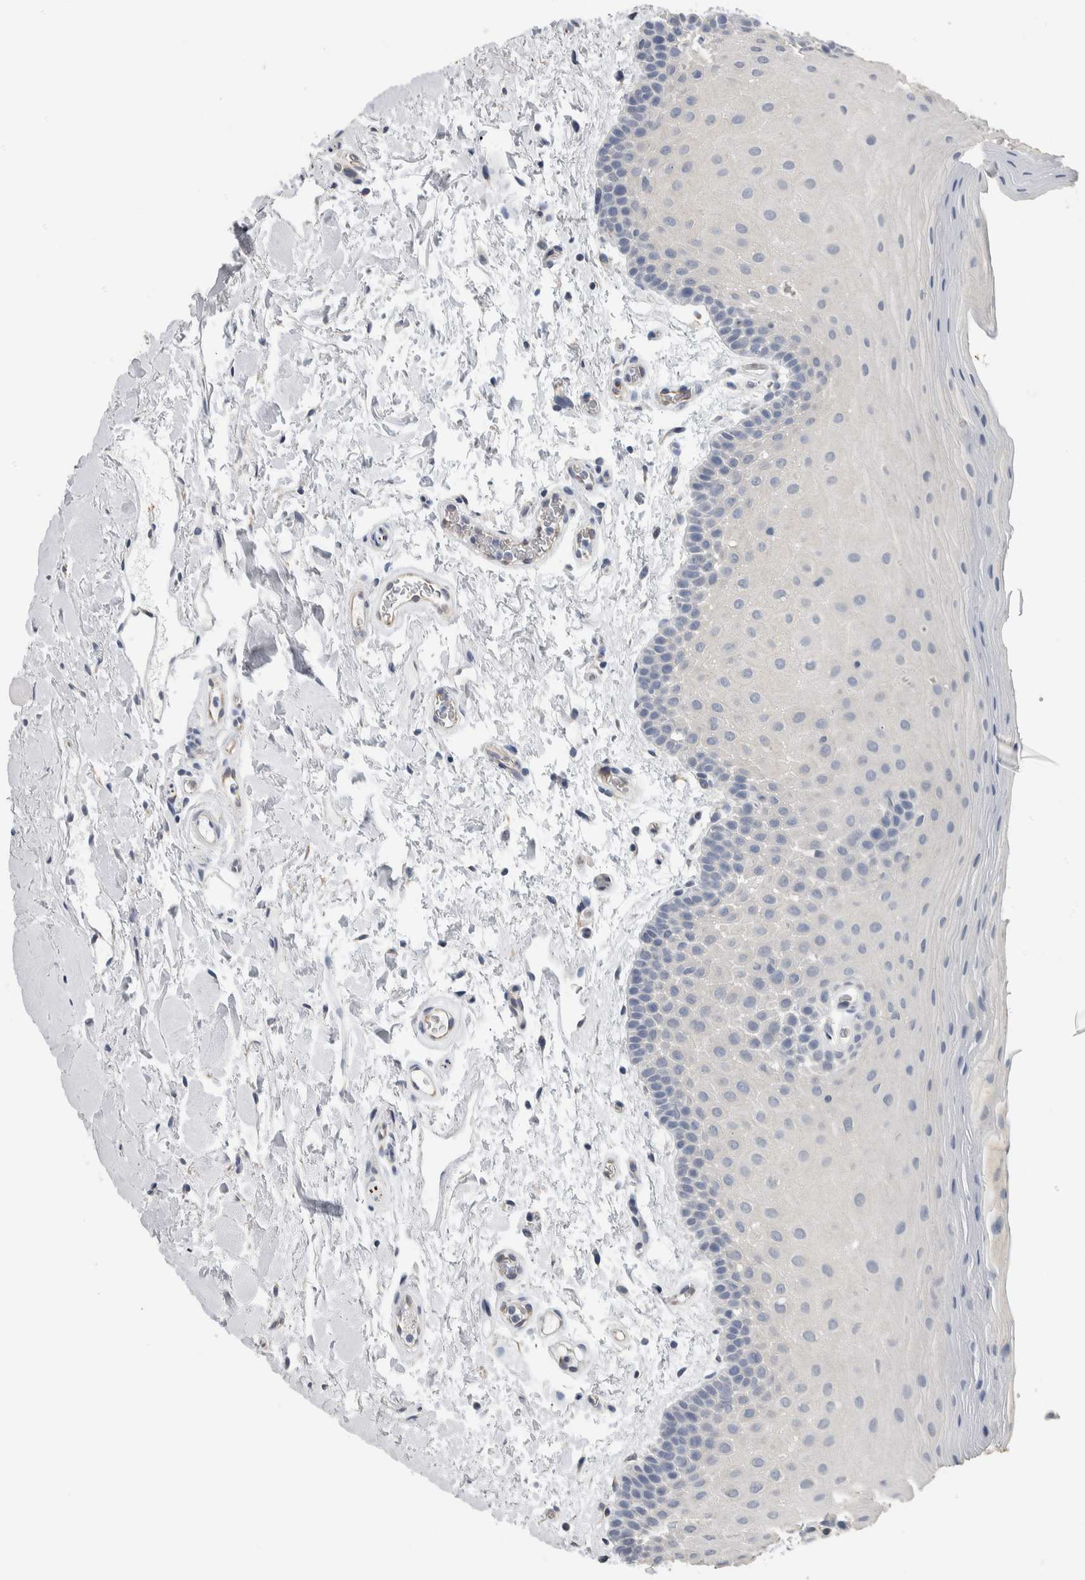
{"staining": {"intensity": "negative", "quantity": "none", "location": "none"}, "tissue": "oral mucosa", "cell_type": "Squamous epithelial cells", "image_type": "normal", "snomed": [{"axis": "morphology", "description": "Normal tissue, NOS"}, {"axis": "topography", "description": "Oral tissue"}], "caption": "The immunohistochemistry image has no significant positivity in squamous epithelial cells of oral mucosa. (DAB immunohistochemistry, high magnification).", "gene": "NEFM", "patient": {"sex": "male", "age": 62}}